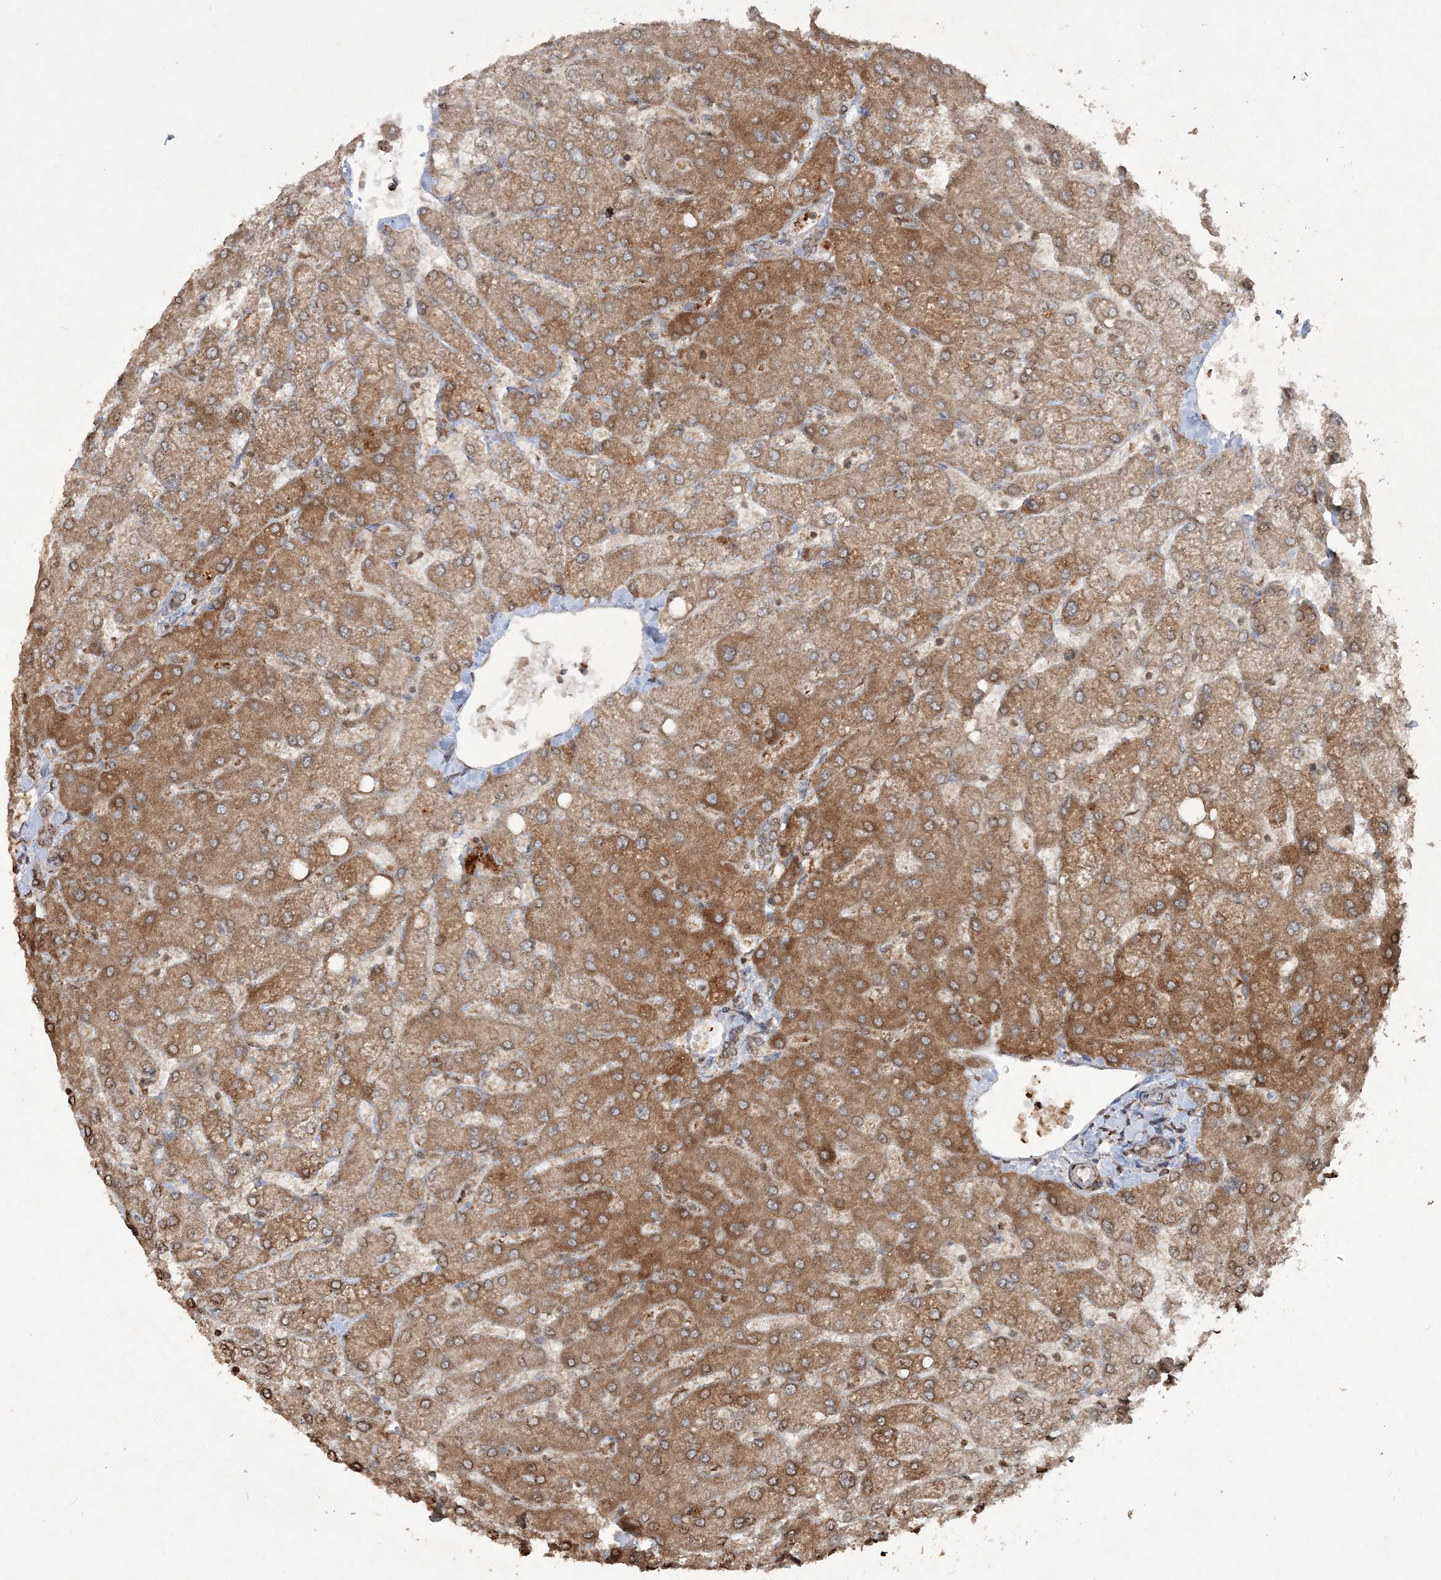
{"staining": {"intensity": "weak", "quantity": "25%-75%", "location": "cytoplasmic/membranous"}, "tissue": "liver", "cell_type": "Cholangiocytes", "image_type": "normal", "snomed": [{"axis": "morphology", "description": "Normal tissue, NOS"}, {"axis": "topography", "description": "Liver"}], "caption": "IHC micrograph of unremarkable liver: liver stained using immunohistochemistry (IHC) shows low levels of weak protein expression localized specifically in the cytoplasmic/membranous of cholangiocytes, appearing as a cytoplasmic/membranous brown color.", "gene": "TTC7A", "patient": {"sex": "female", "age": 54}}